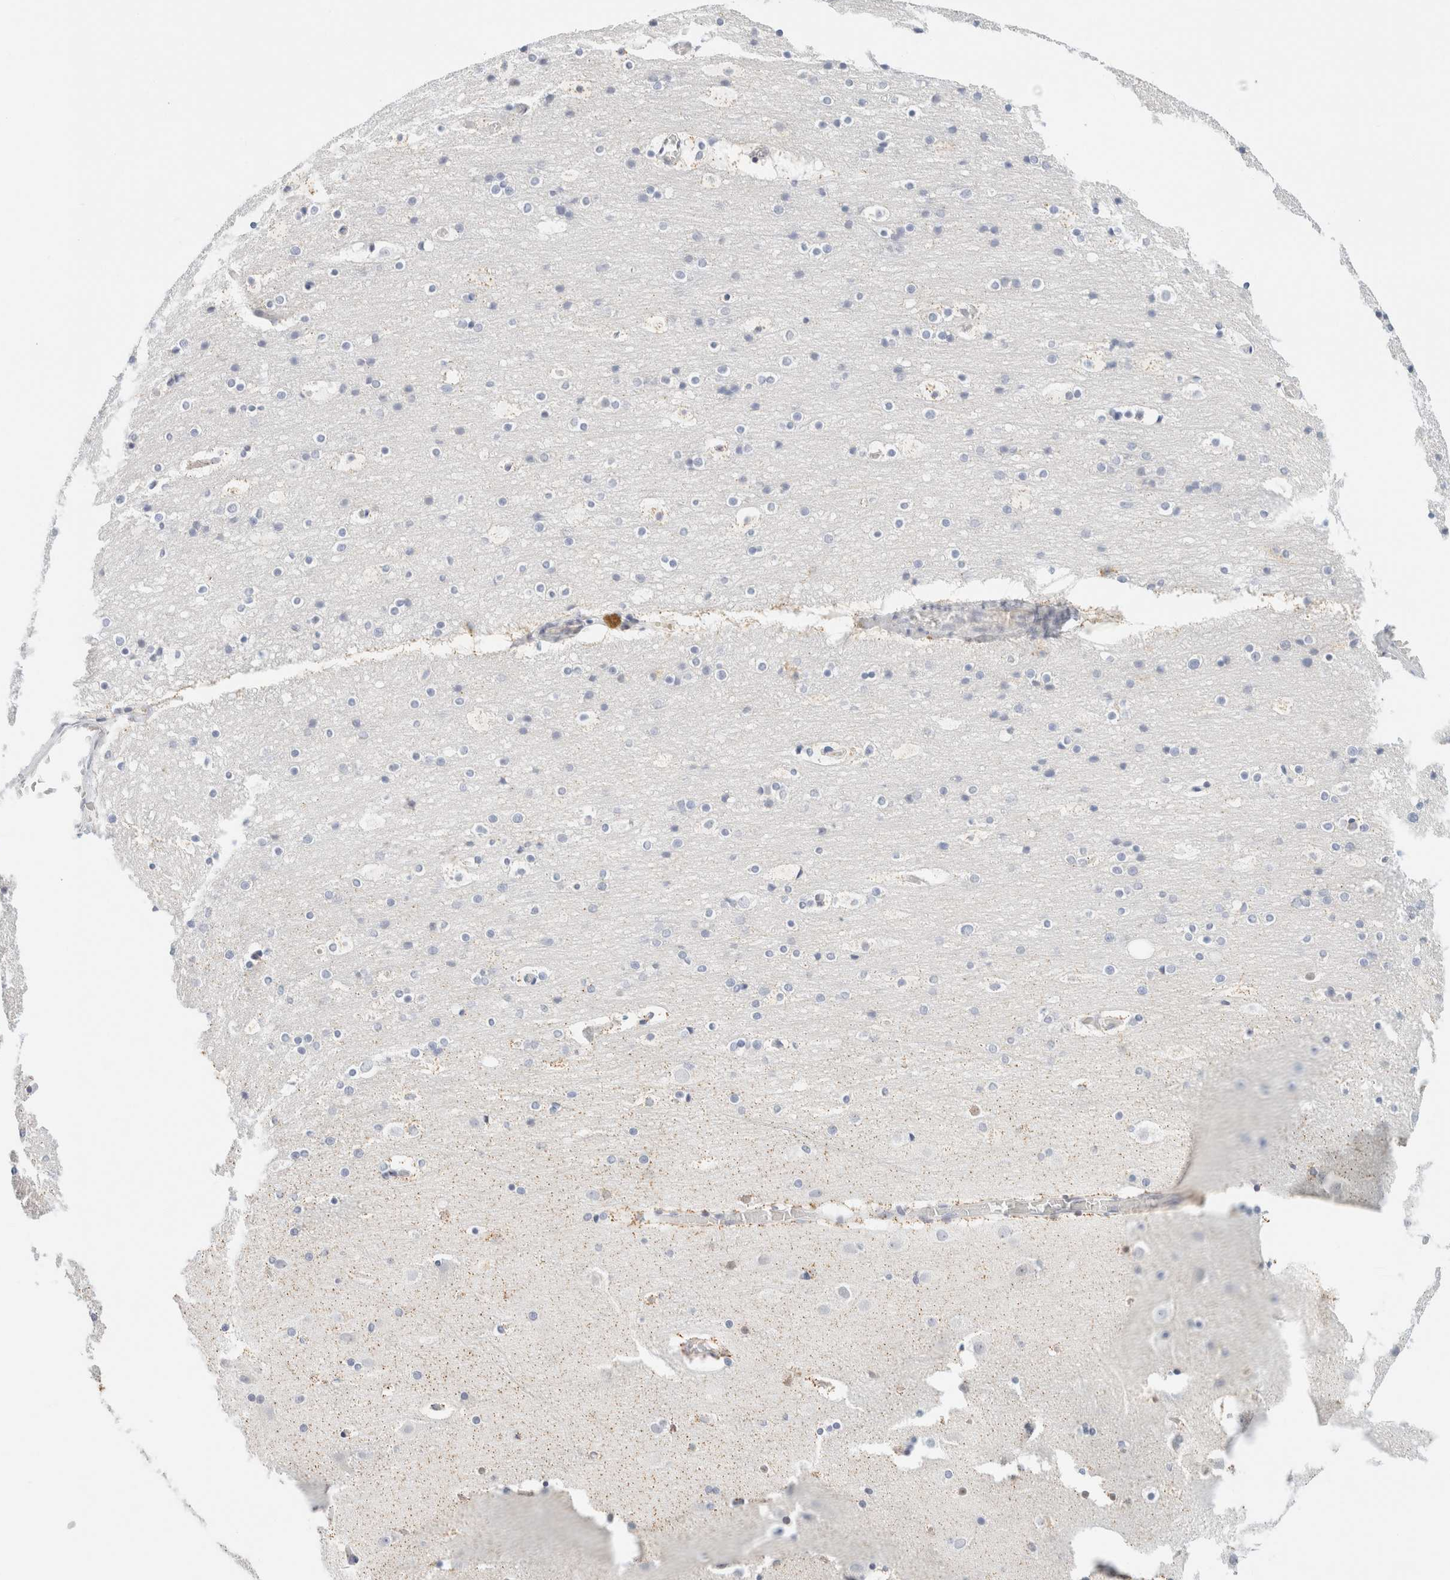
{"staining": {"intensity": "negative", "quantity": "none", "location": "none"}, "tissue": "cerebral cortex", "cell_type": "Endothelial cells", "image_type": "normal", "snomed": [{"axis": "morphology", "description": "Normal tissue, NOS"}, {"axis": "topography", "description": "Cerebral cortex"}], "caption": "IHC micrograph of benign human cerebral cortex stained for a protein (brown), which displays no positivity in endothelial cells.", "gene": "KRT20", "patient": {"sex": "male", "age": 57}}